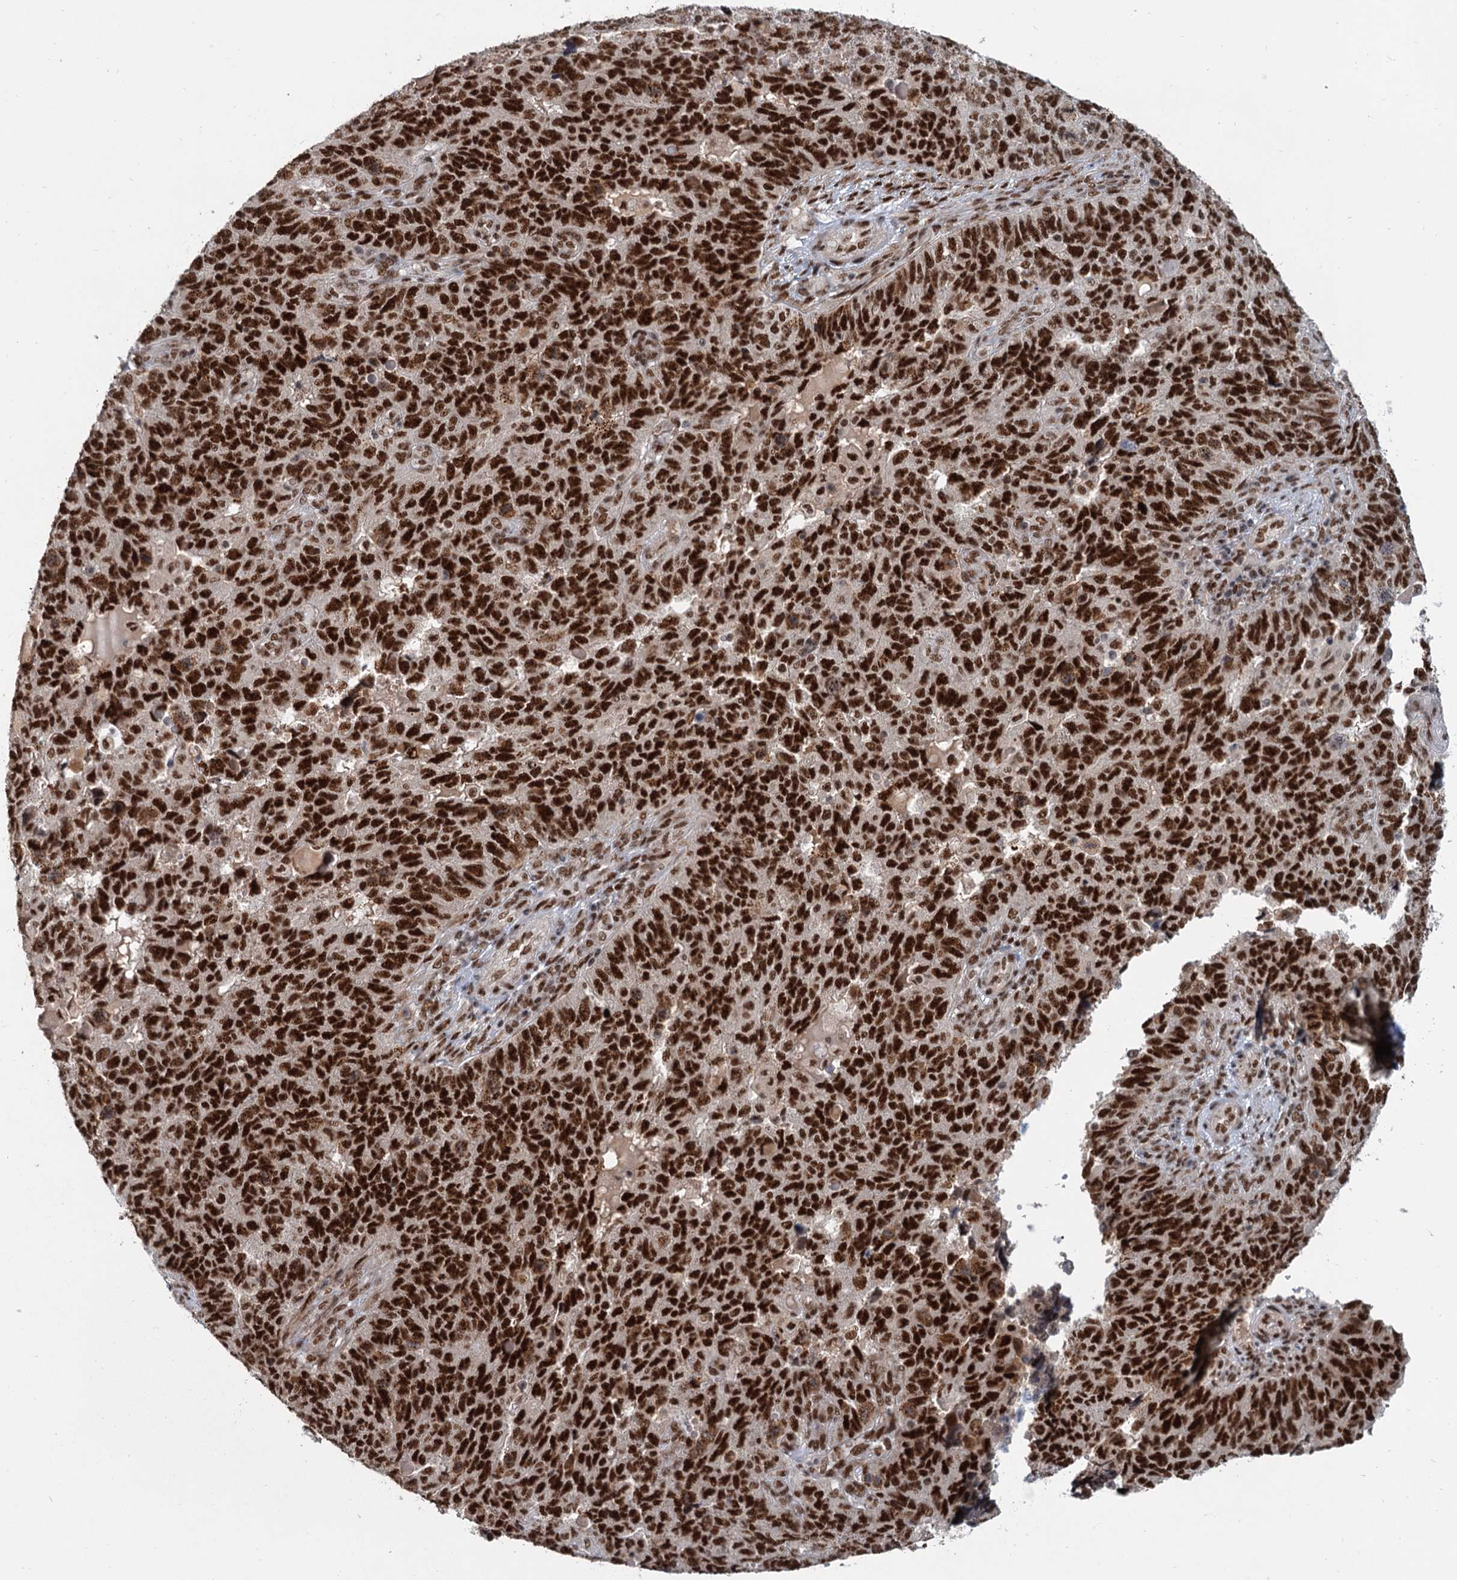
{"staining": {"intensity": "strong", "quantity": ">75%", "location": "nuclear"}, "tissue": "endometrial cancer", "cell_type": "Tumor cells", "image_type": "cancer", "snomed": [{"axis": "morphology", "description": "Adenocarcinoma, NOS"}, {"axis": "topography", "description": "Endometrium"}], "caption": "Immunohistochemical staining of human endometrial adenocarcinoma displays strong nuclear protein staining in approximately >75% of tumor cells. (Brightfield microscopy of DAB IHC at high magnification).", "gene": "WBP4", "patient": {"sex": "female", "age": 66}}